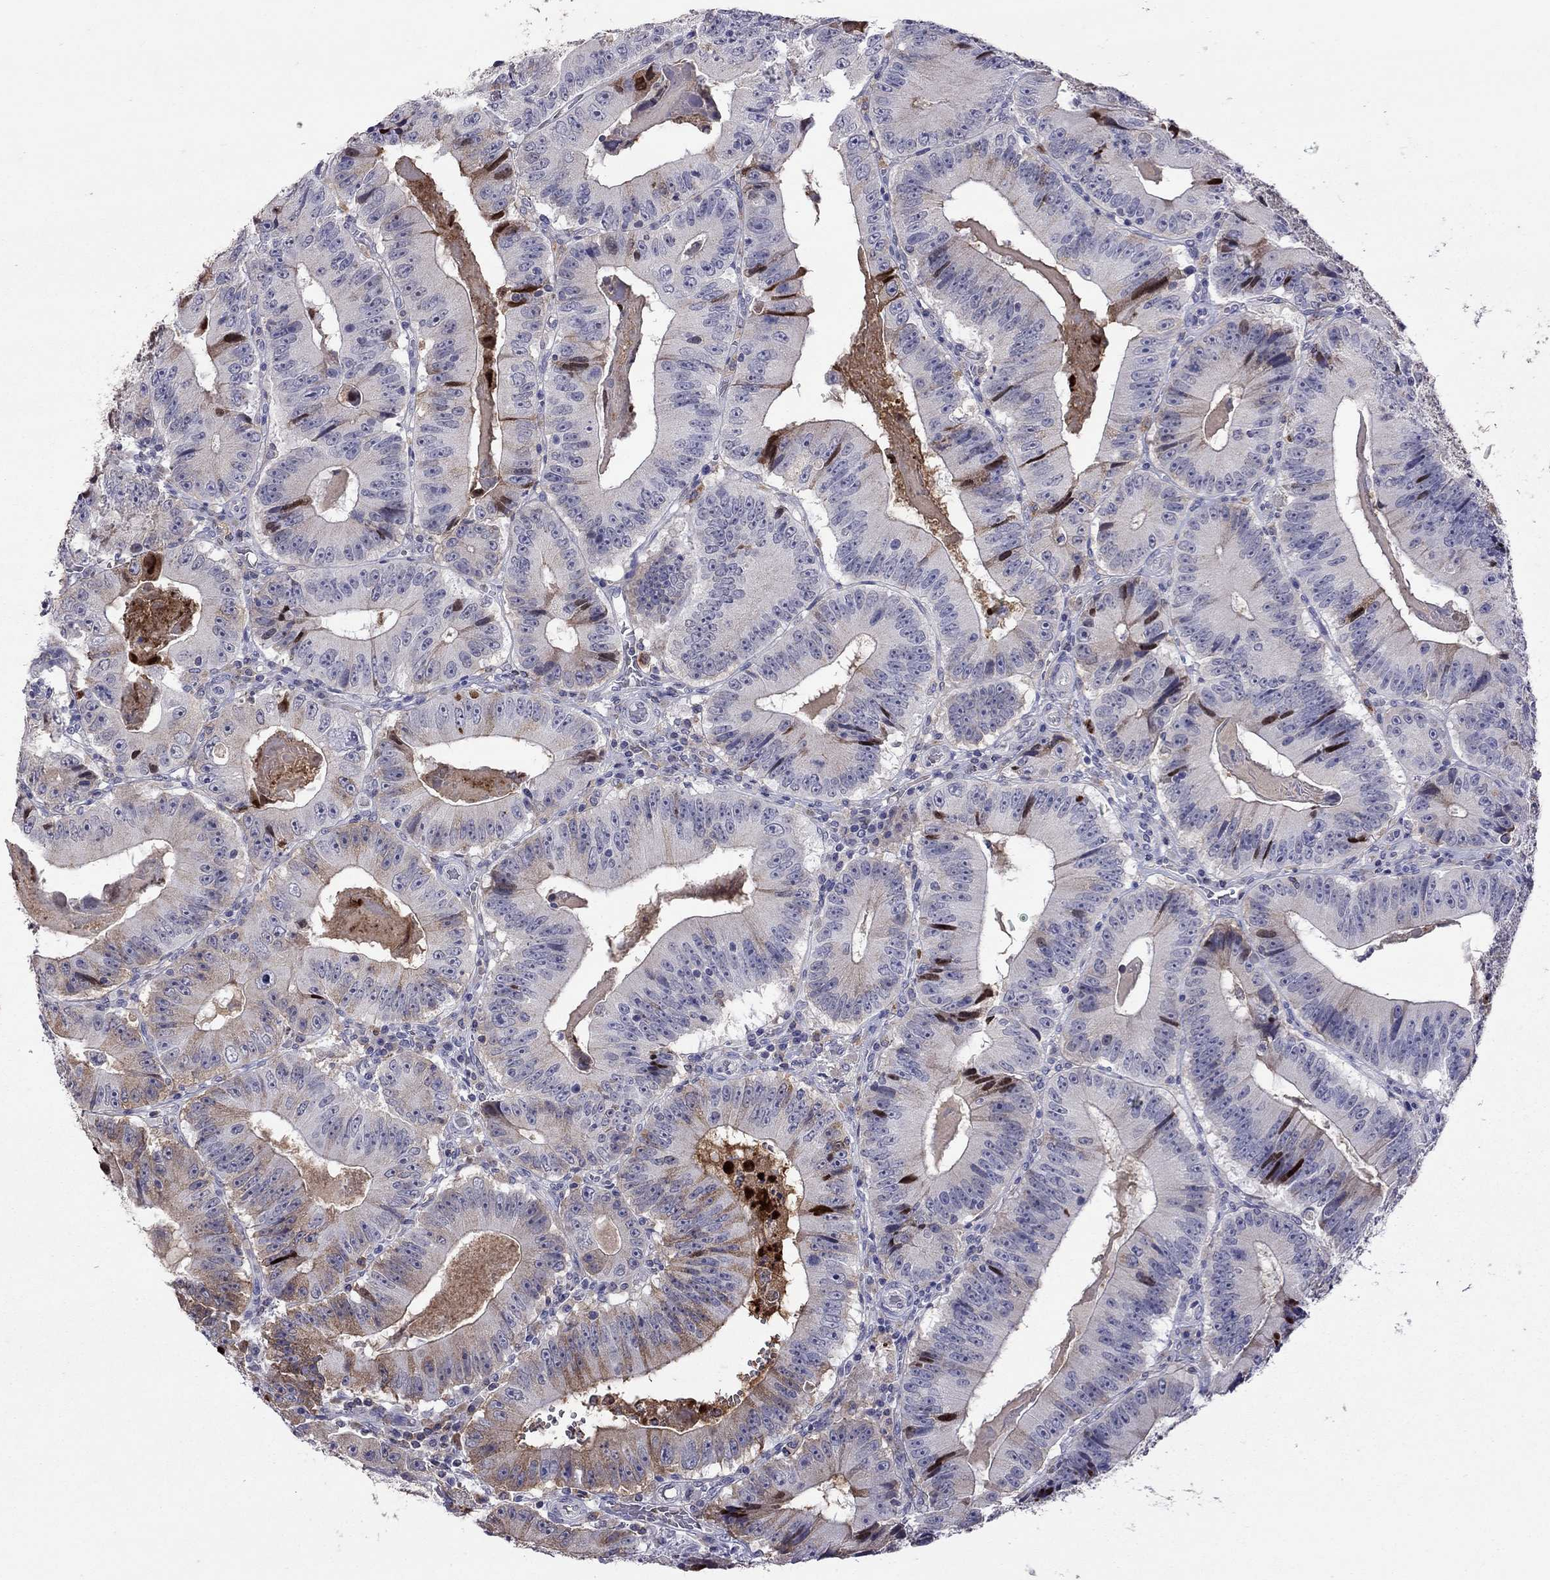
{"staining": {"intensity": "weak", "quantity": "<25%", "location": "cytoplasmic/membranous"}, "tissue": "colorectal cancer", "cell_type": "Tumor cells", "image_type": "cancer", "snomed": [{"axis": "morphology", "description": "Adenocarcinoma, NOS"}, {"axis": "topography", "description": "Colon"}], "caption": "Immunohistochemical staining of colorectal adenocarcinoma exhibits no significant positivity in tumor cells. (DAB (3,3'-diaminobenzidine) IHC visualized using brightfield microscopy, high magnification).", "gene": "SERPINA3", "patient": {"sex": "female", "age": 86}}